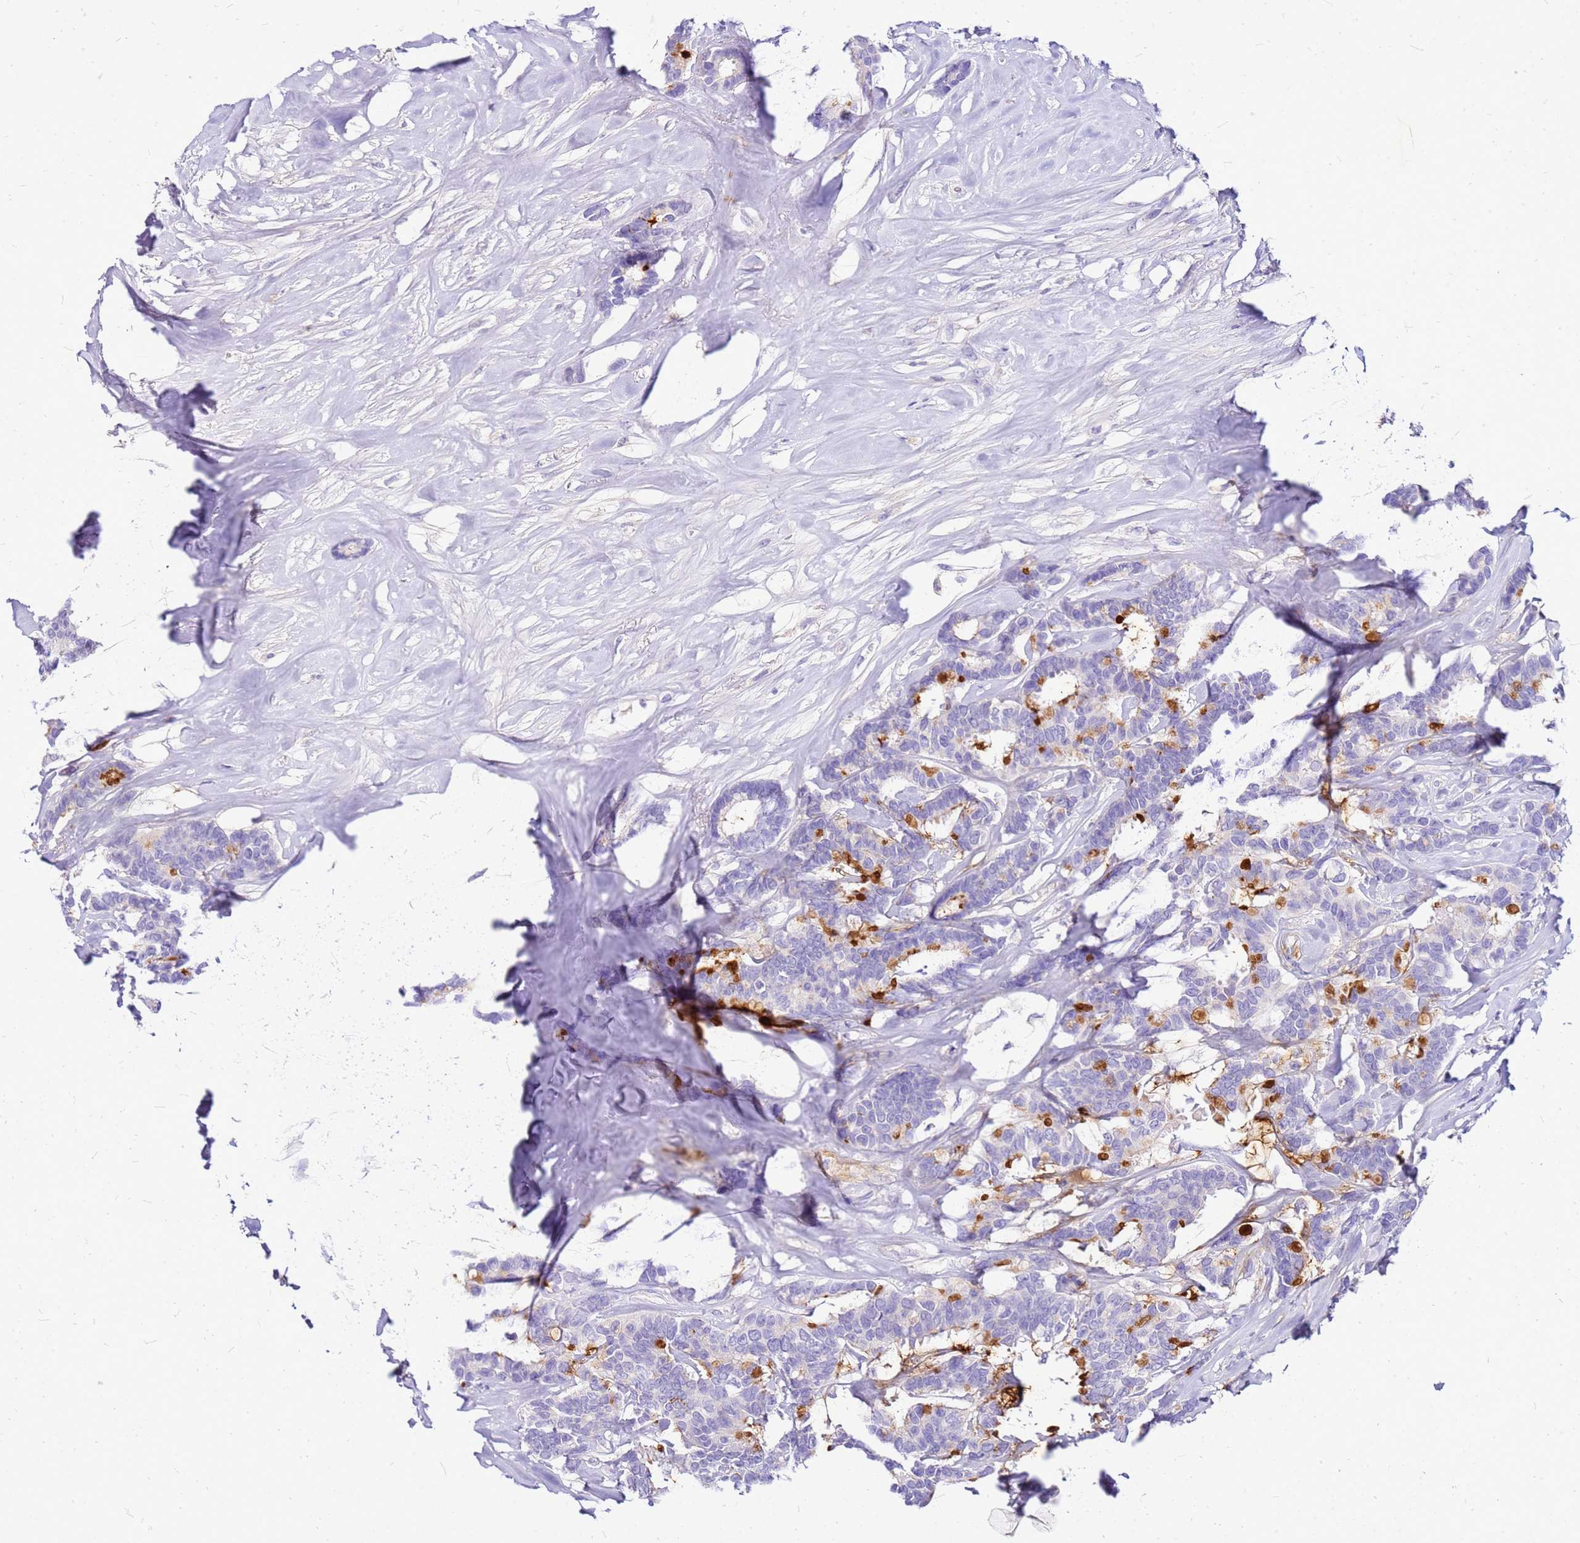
{"staining": {"intensity": "strong", "quantity": "<25%", "location": "cytoplasmic/membranous"}, "tissue": "breast cancer", "cell_type": "Tumor cells", "image_type": "cancer", "snomed": [{"axis": "morphology", "description": "Duct carcinoma"}, {"axis": "topography", "description": "Breast"}], "caption": "Breast infiltrating ductal carcinoma was stained to show a protein in brown. There is medium levels of strong cytoplasmic/membranous positivity in approximately <25% of tumor cells. Using DAB (brown) and hematoxylin (blue) stains, captured at high magnification using brightfield microscopy.", "gene": "DCDC2B", "patient": {"sex": "female", "age": 87}}